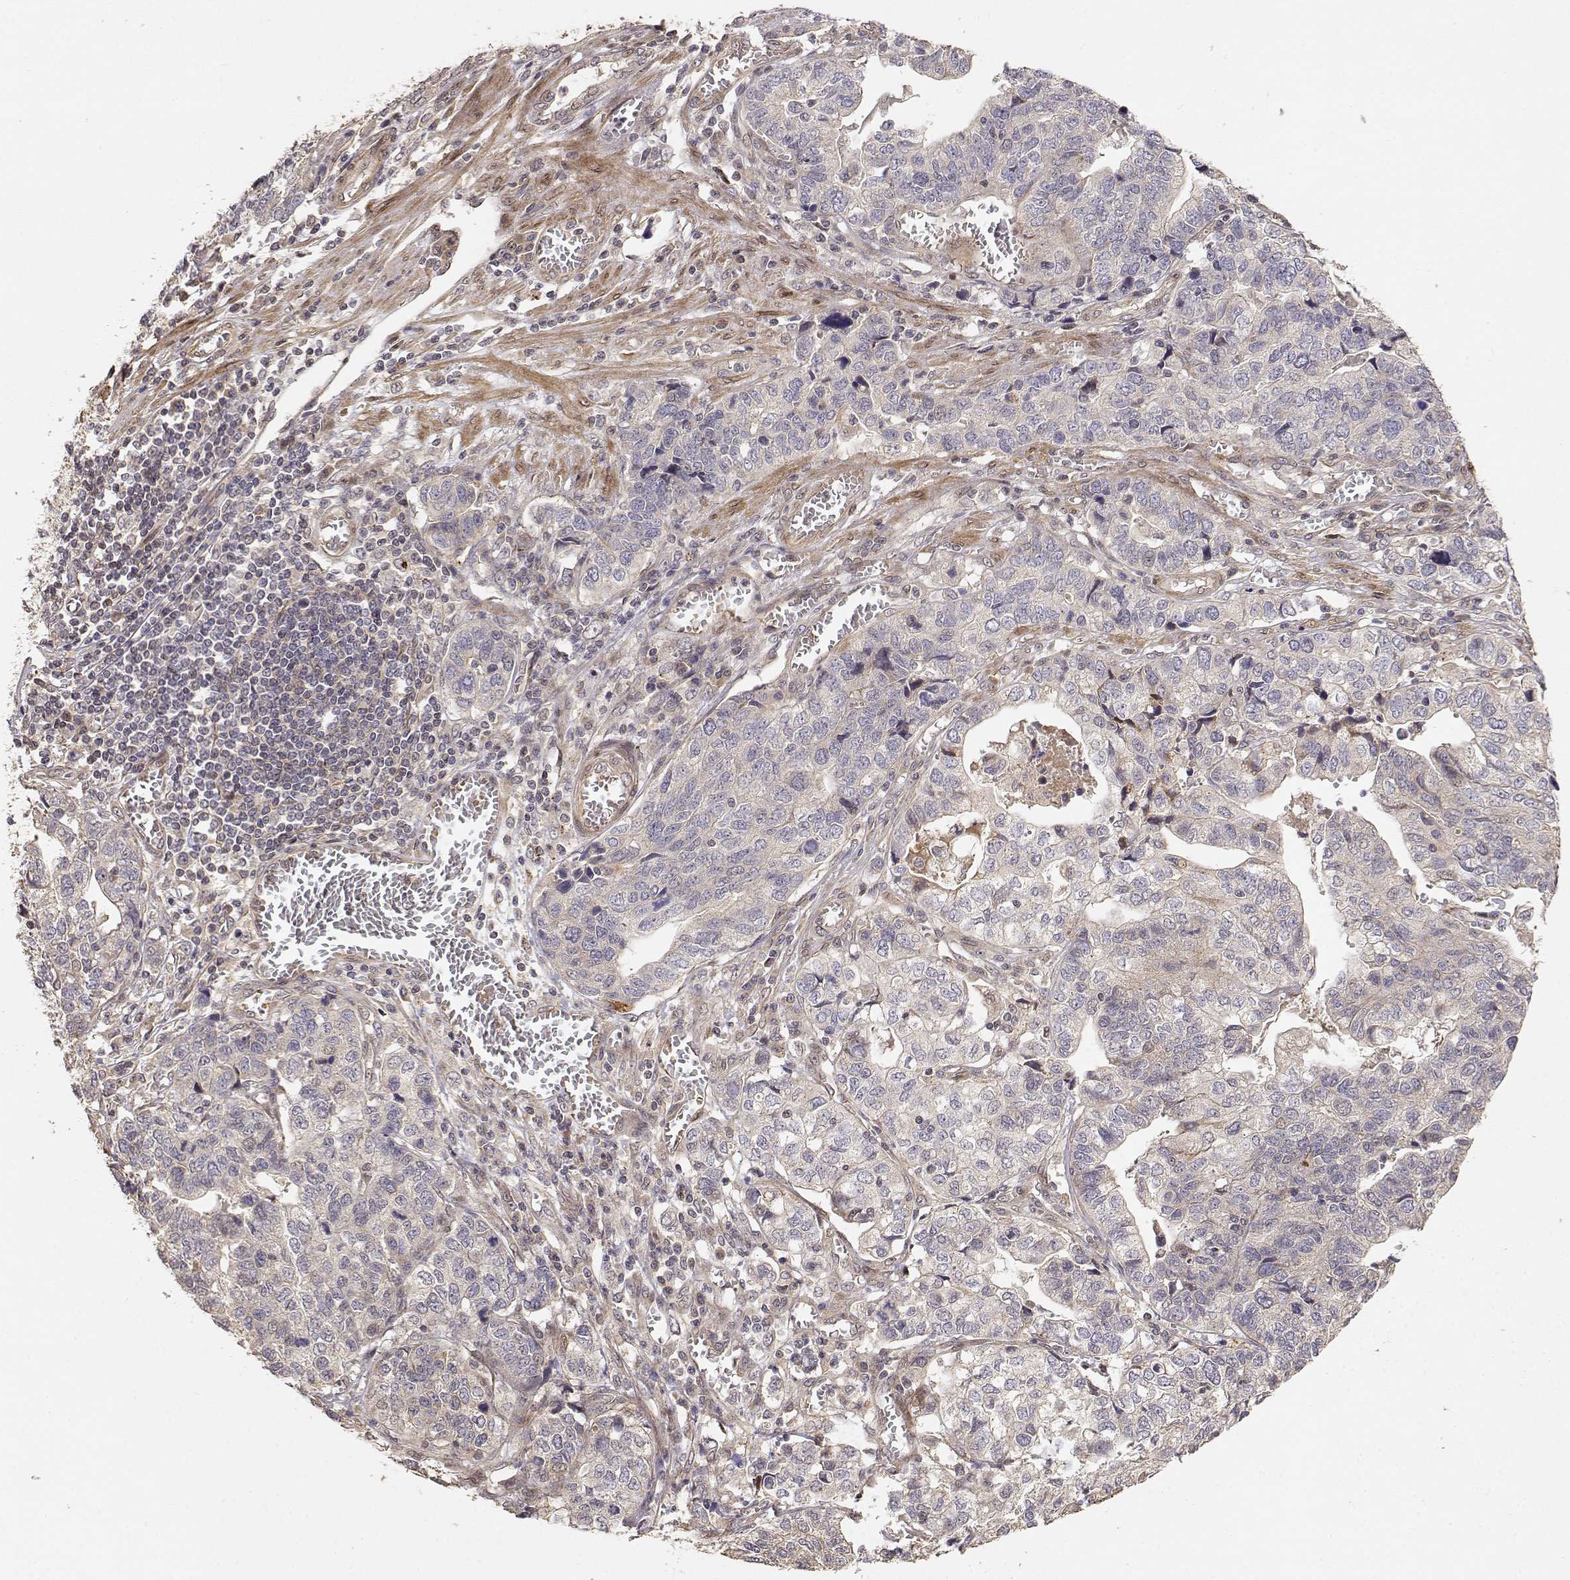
{"staining": {"intensity": "weak", "quantity": ">75%", "location": "cytoplasmic/membranous"}, "tissue": "stomach cancer", "cell_type": "Tumor cells", "image_type": "cancer", "snomed": [{"axis": "morphology", "description": "Adenocarcinoma, NOS"}, {"axis": "topography", "description": "Stomach, upper"}], "caption": "High-magnification brightfield microscopy of stomach adenocarcinoma stained with DAB (brown) and counterstained with hematoxylin (blue). tumor cells exhibit weak cytoplasmic/membranous expression is present in approximately>75% of cells. (brown staining indicates protein expression, while blue staining denotes nuclei).", "gene": "PICK1", "patient": {"sex": "female", "age": 67}}